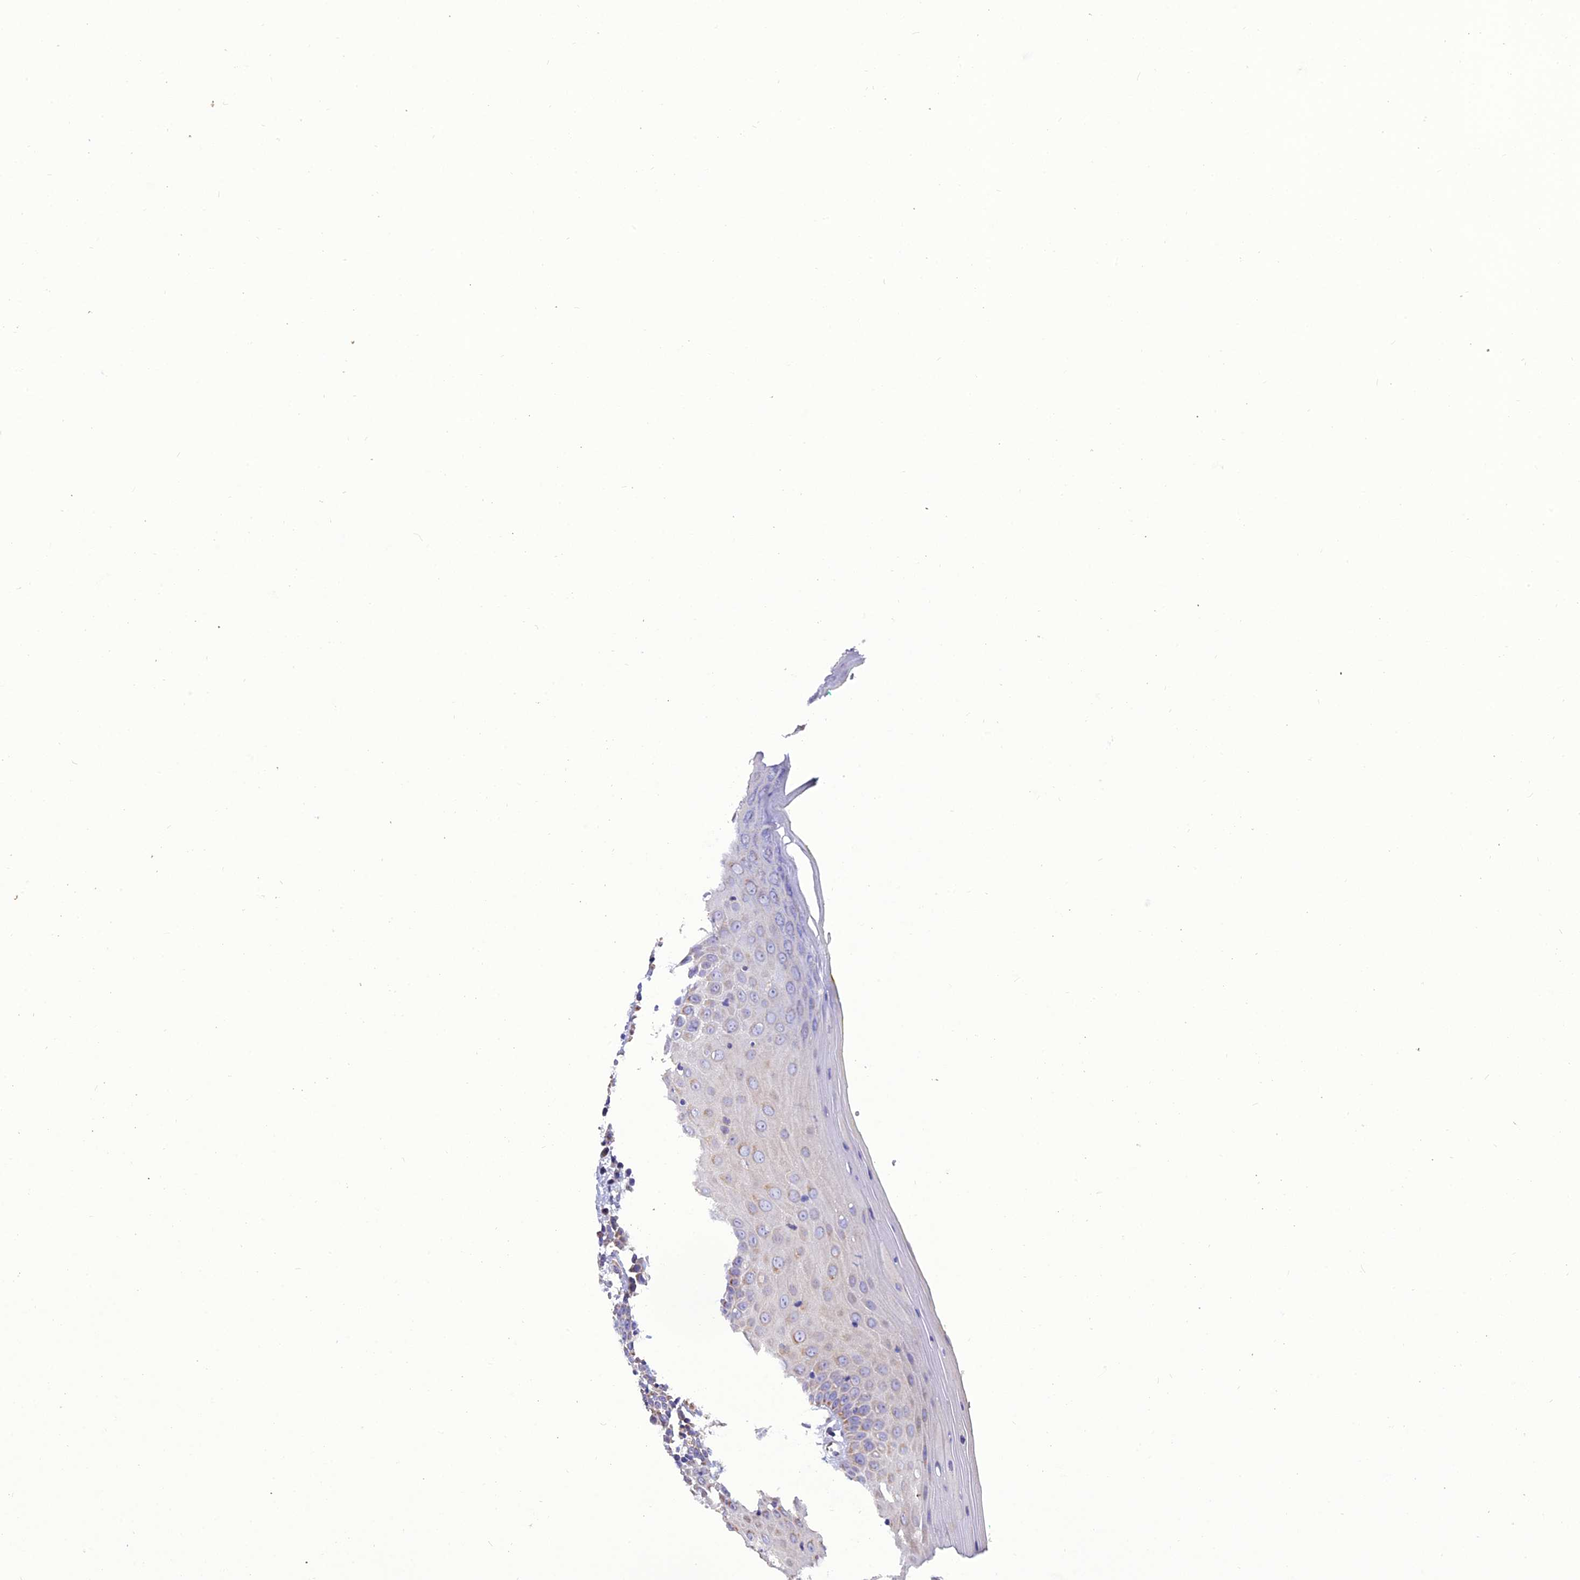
{"staining": {"intensity": "moderate", "quantity": "25%-75%", "location": "cytoplasmic/membranous"}, "tissue": "oral mucosa", "cell_type": "Squamous epithelial cells", "image_type": "normal", "snomed": [{"axis": "morphology", "description": "Normal tissue, NOS"}, {"axis": "morphology", "description": "Squamous cell carcinoma, NOS"}, {"axis": "topography", "description": "Oral tissue"}, {"axis": "topography", "description": "Head-Neck"}], "caption": "Squamous epithelial cells exhibit moderate cytoplasmic/membranous positivity in approximately 25%-75% of cells in normal oral mucosa. The staining is performed using DAB (3,3'-diaminobenzidine) brown chromogen to label protein expression. The nuclei are counter-stained blue using hematoxylin.", "gene": "GPD1", "patient": {"sex": "female", "age": 70}}